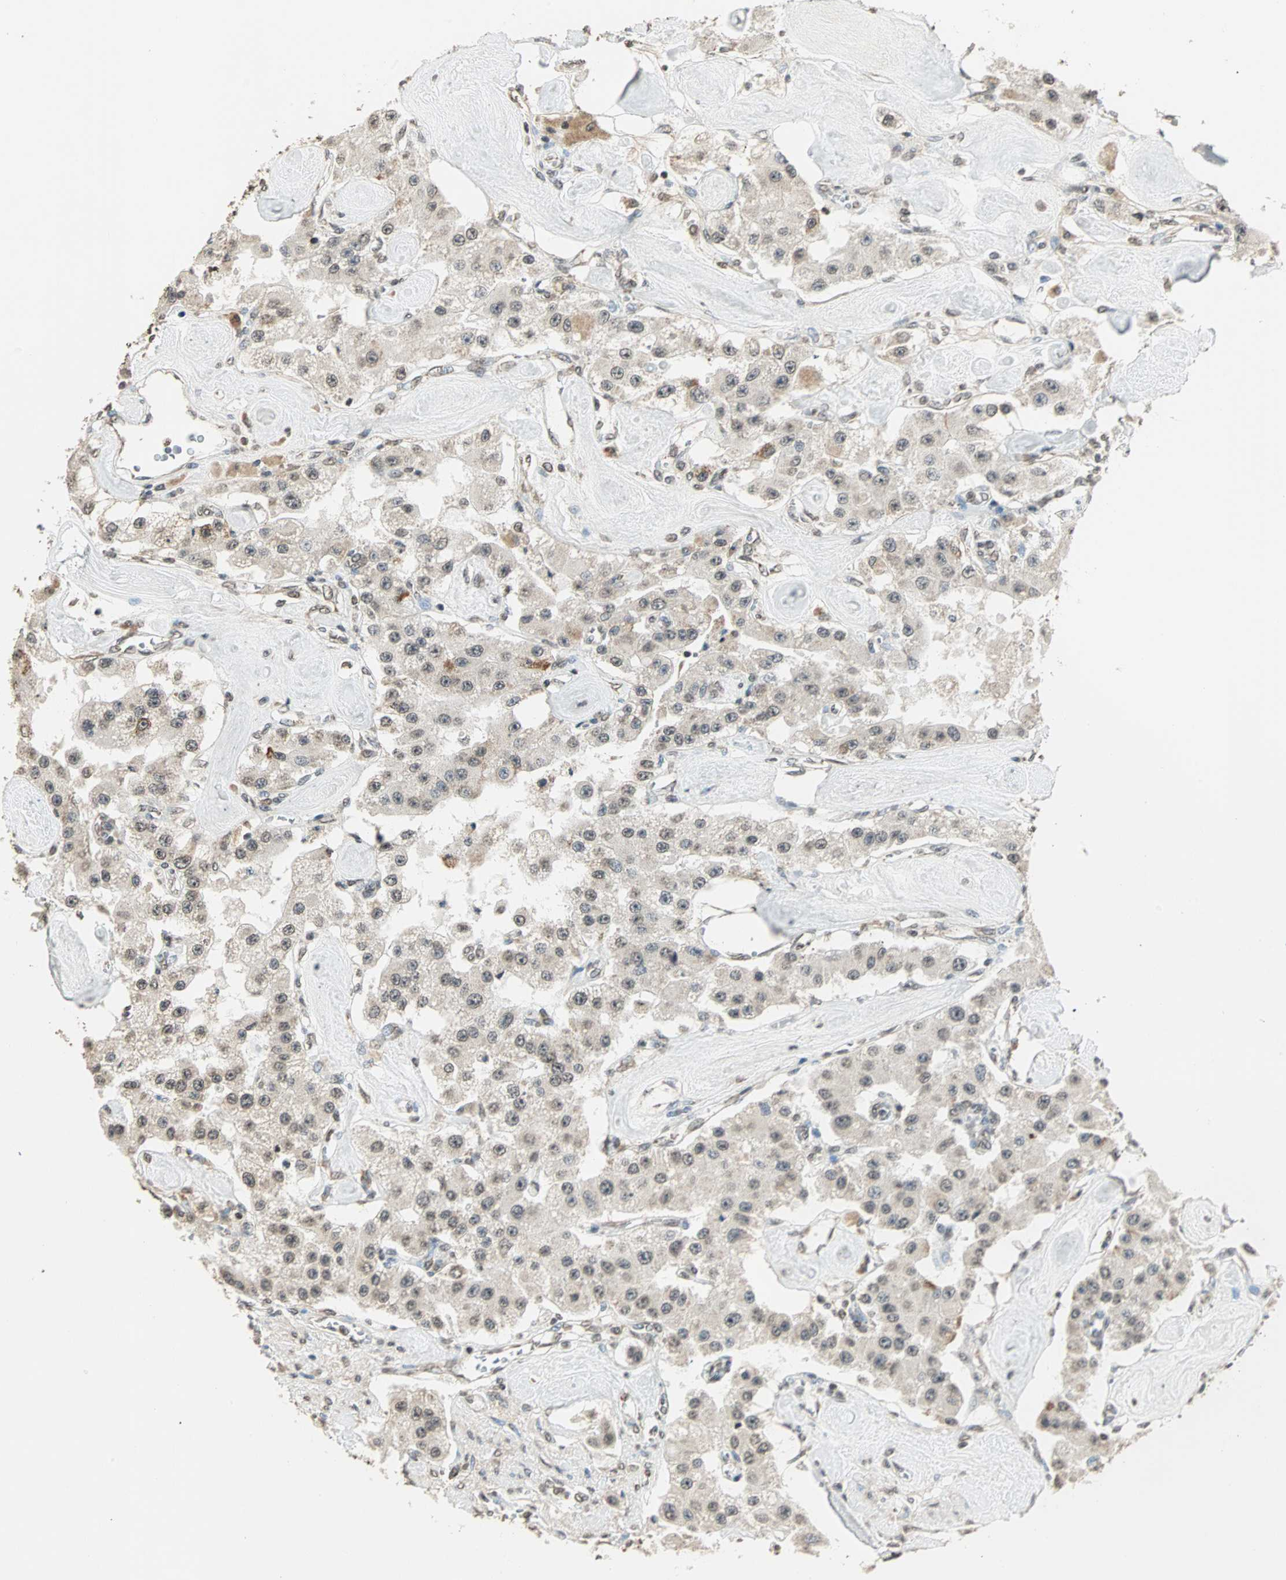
{"staining": {"intensity": "weak", "quantity": ">75%", "location": "cytoplasmic/membranous,nuclear"}, "tissue": "carcinoid", "cell_type": "Tumor cells", "image_type": "cancer", "snomed": [{"axis": "morphology", "description": "Carcinoid, malignant, NOS"}, {"axis": "topography", "description": "Pancreas"}], "caption": "Protein positivity by IHC shows weak cytoplasmic/membranous and nuclear staining in approximately >75% of tumor cells in carcinoid (malignant).", "gene": "PRELID1", "patient": {"sex": "male", "age": 41}}